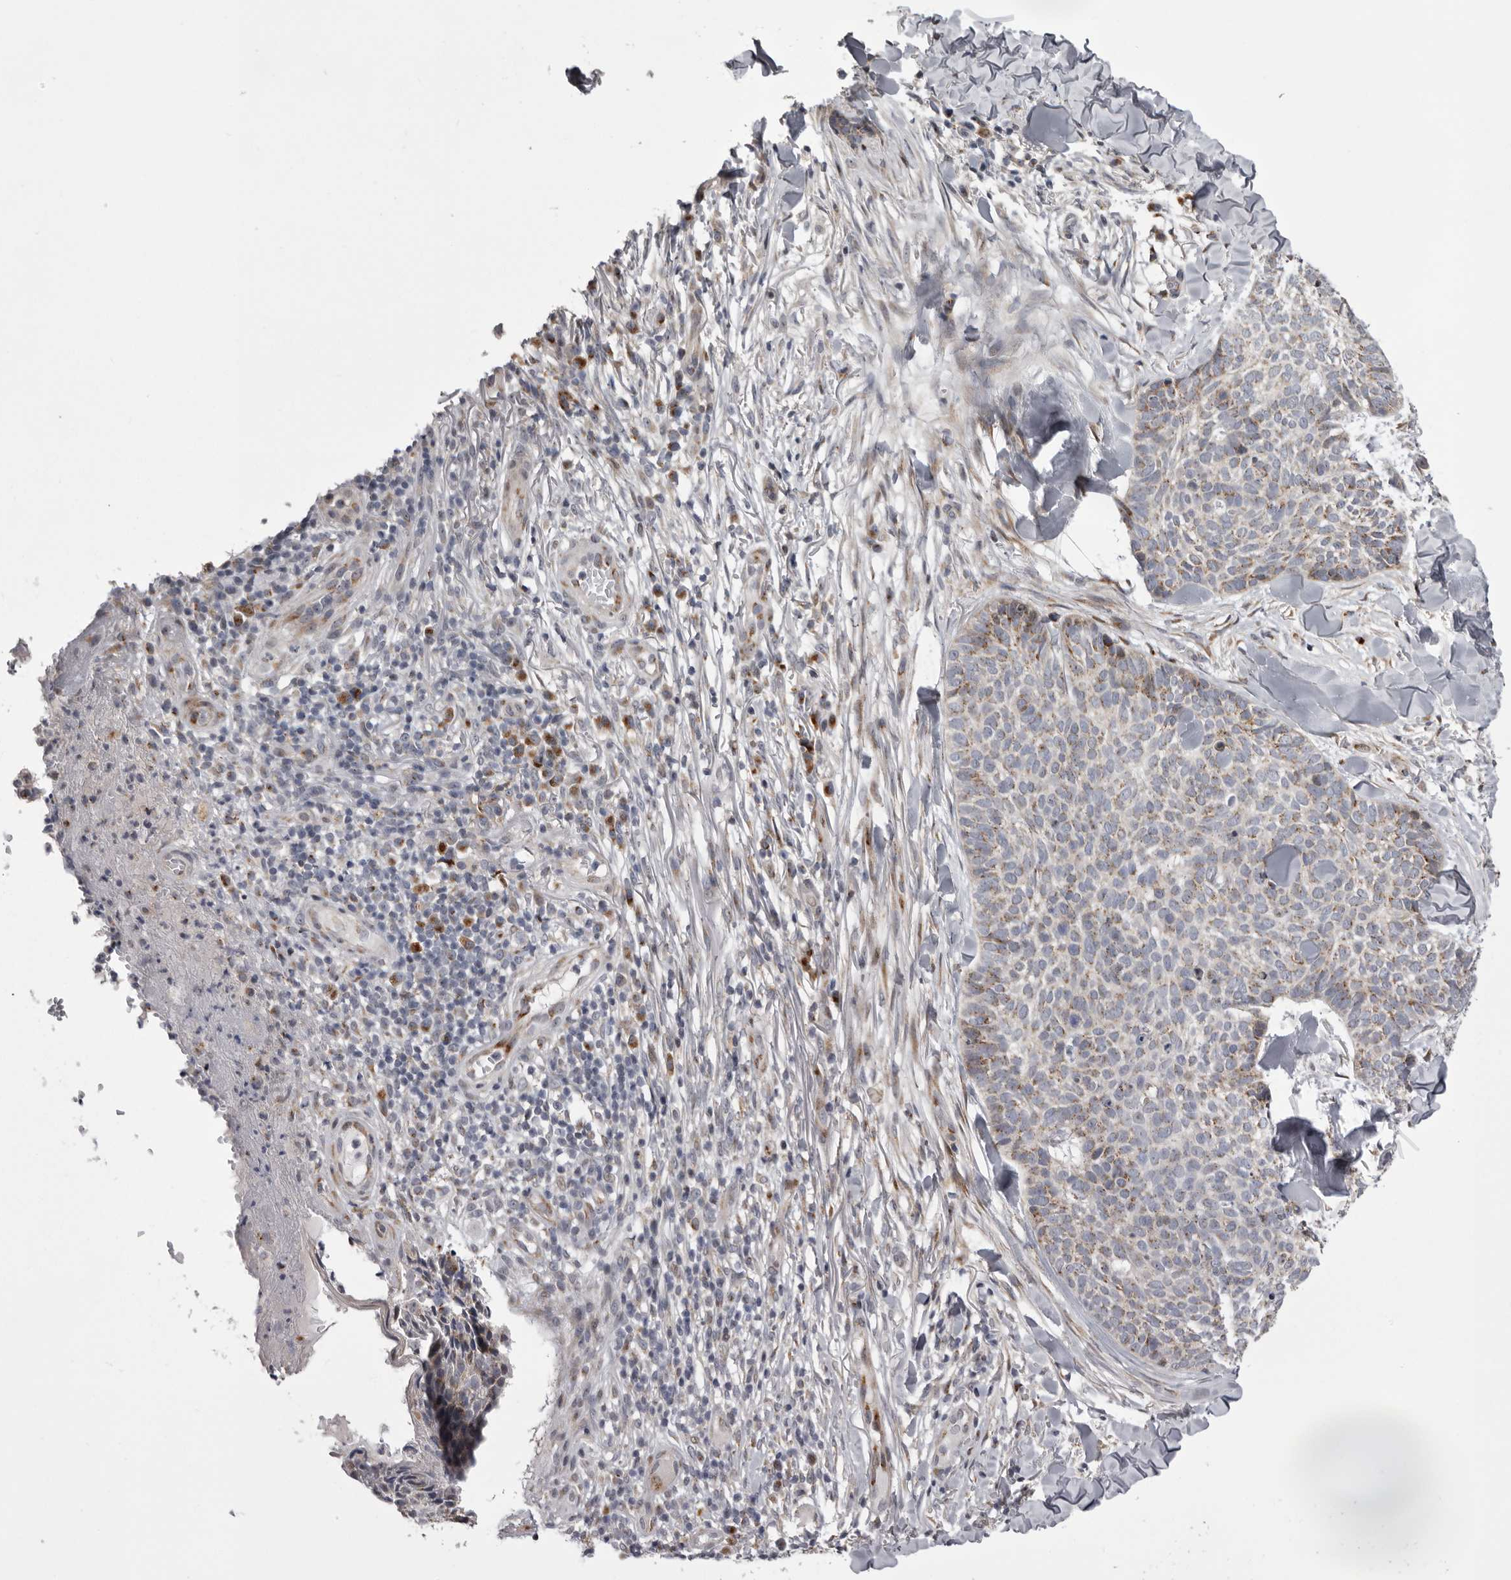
{"staining": {"intensity": "weak", "quantity": ">75%", "location": "cytoplasmic/membranous"}, "tissue": "skin cancer", "cell_type": "Tumor cells", "image_type": "cancer", "snomed": [{"axis": "morphology", "description": "Normal tissue, NOS"}, {"axis": "morphology", "description": "Basal cell carcinoma"}, {"axis": "topography", "description": "Skin"}], "caption": "A photomicrograph of skin cancer stained for a protein exhibits weak cytoplasmic/membranous brown staining in tumor cells.", "gene": "WDR47", "patient": {"sex": "male", "age": 67}}